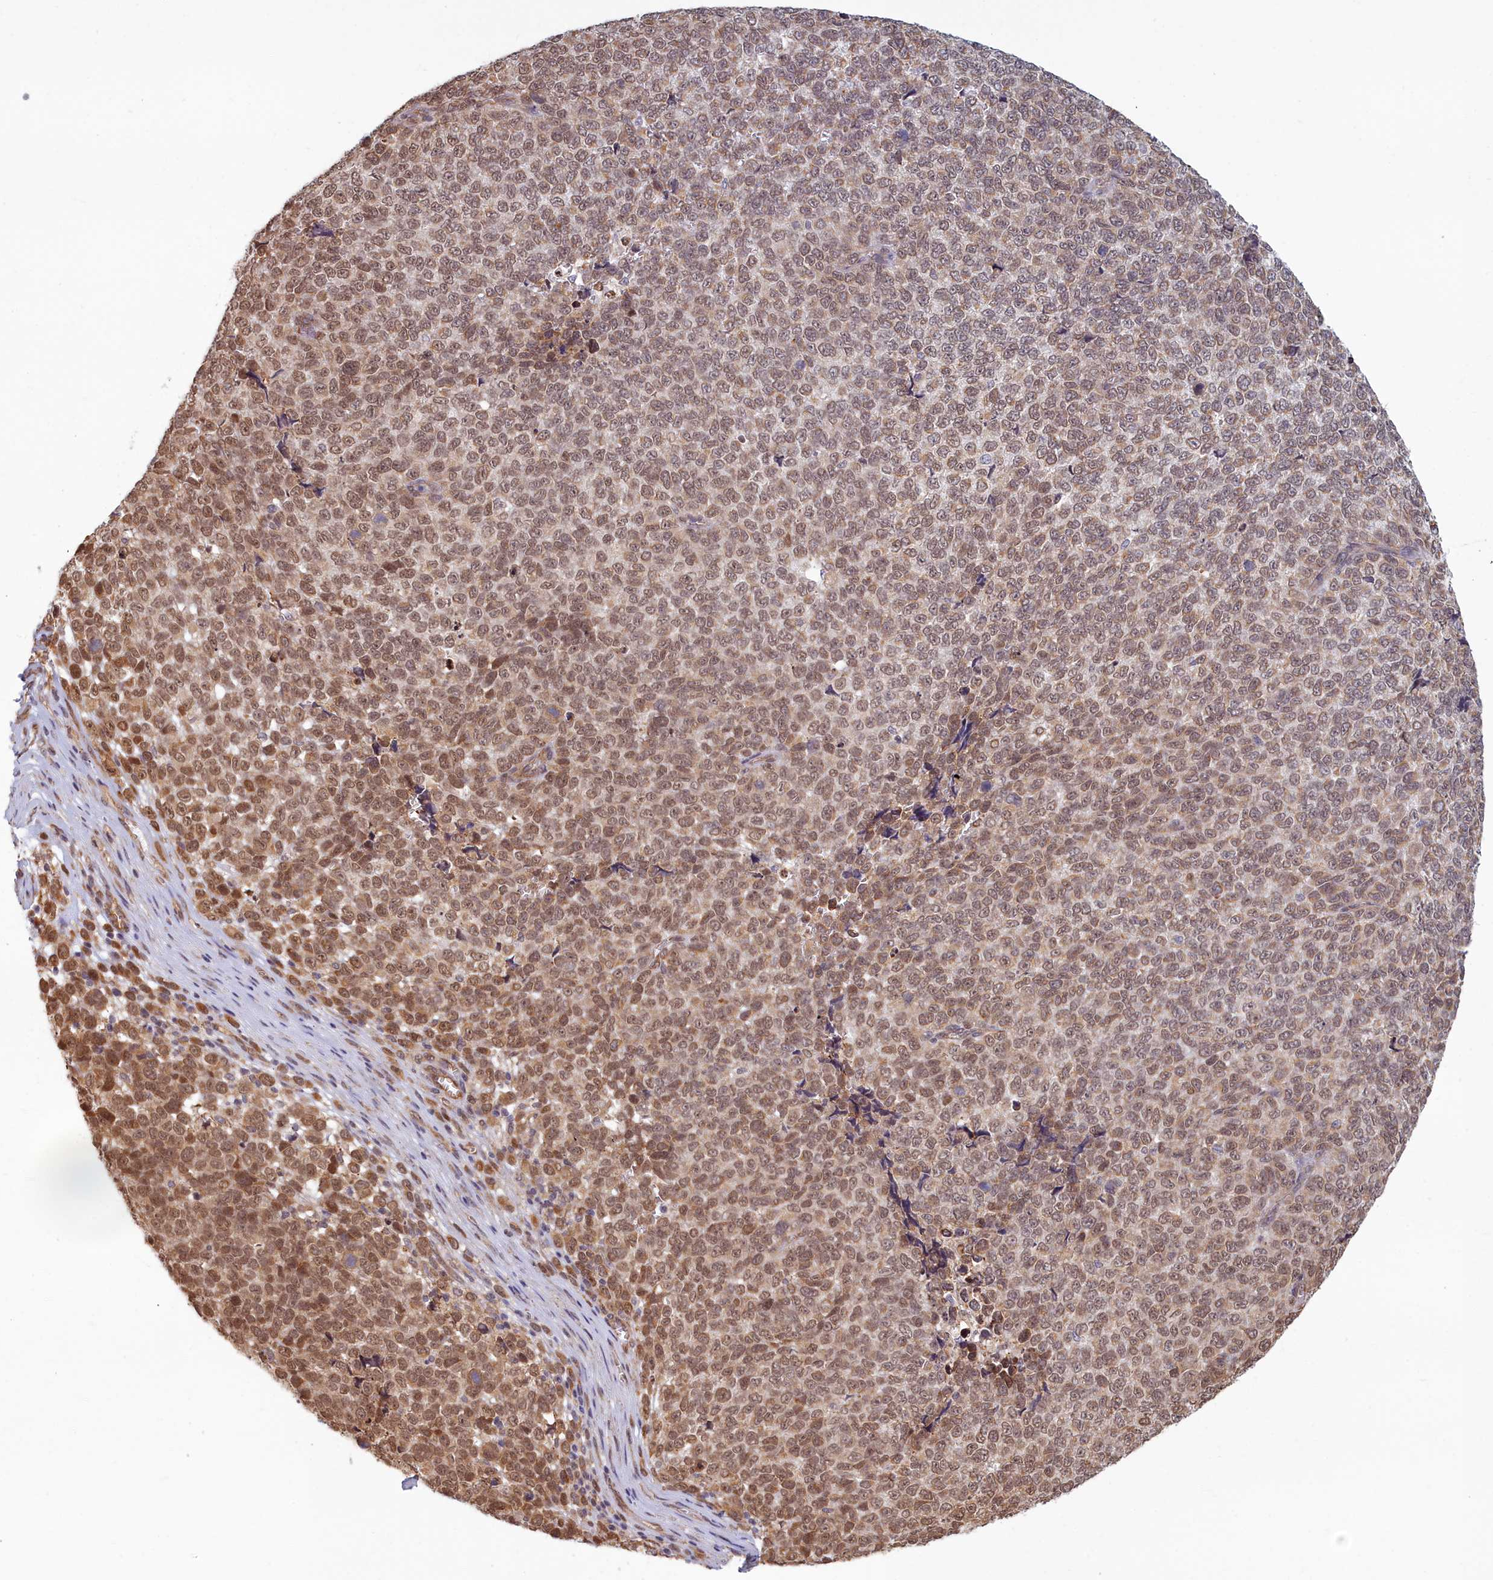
{"staining": {"intensity": "moderate", "quantity": ">75%", "location": "nuclear"}, "tissue": "melanoma", "cell_type": "Tumor cells", "image_type": "cancer", "snomed": [{"axis": "morphology", "description": "Malignant melanoma, NOS"}, {"axis": "topography", "description": "Nose, NOS"}], "caption": "The immunohistochemical stain highlights moderate nuclear positivity in tumor cells of melanoma tissue. (Brightfield microscopy of DAB IHC at high magnification).", "gene": "MAK16", "patient": {"sex": "female", "age": 48}}